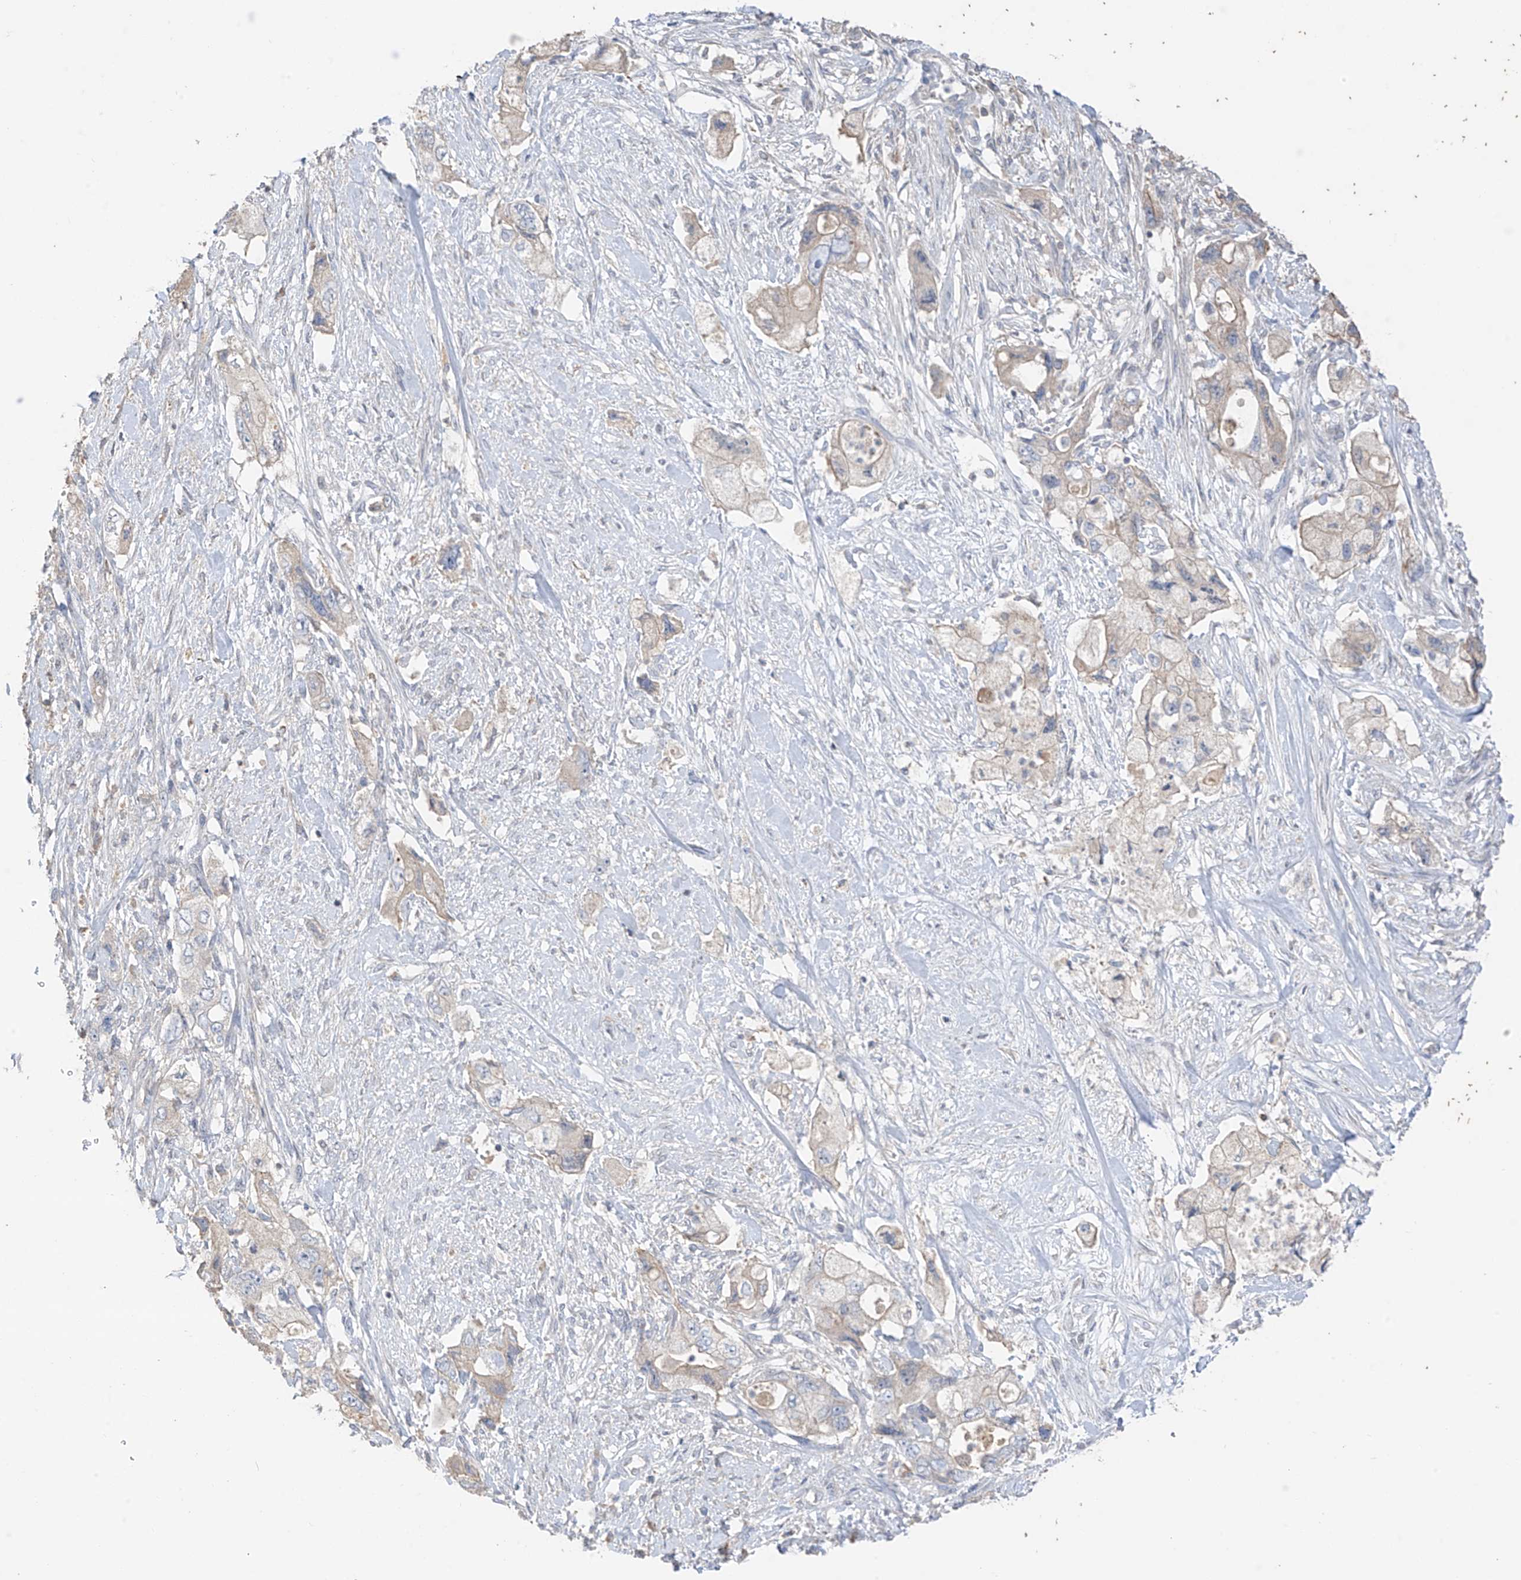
{"staining": {"intensity": "negative", "quantity": "none", "location": "none"}, "tissue": "pancreatic cancer", "cell_type": "Tumor cells", "image_type": "cancer", "snomed": [{"axis": "morphology", "description": "Adenocarcinoma, NOS"}, {"axis": "topography", "description": "Pancreas"}], "caption": "Immunohistochemistry histopathology image of neoplastic tissue: human adenocarcinoma (pancreatic) stained with DAB shows no significant protein staining in tumor cells.", "gene": "CAPN13", "patient": {"sex": "female", "age": 73}}